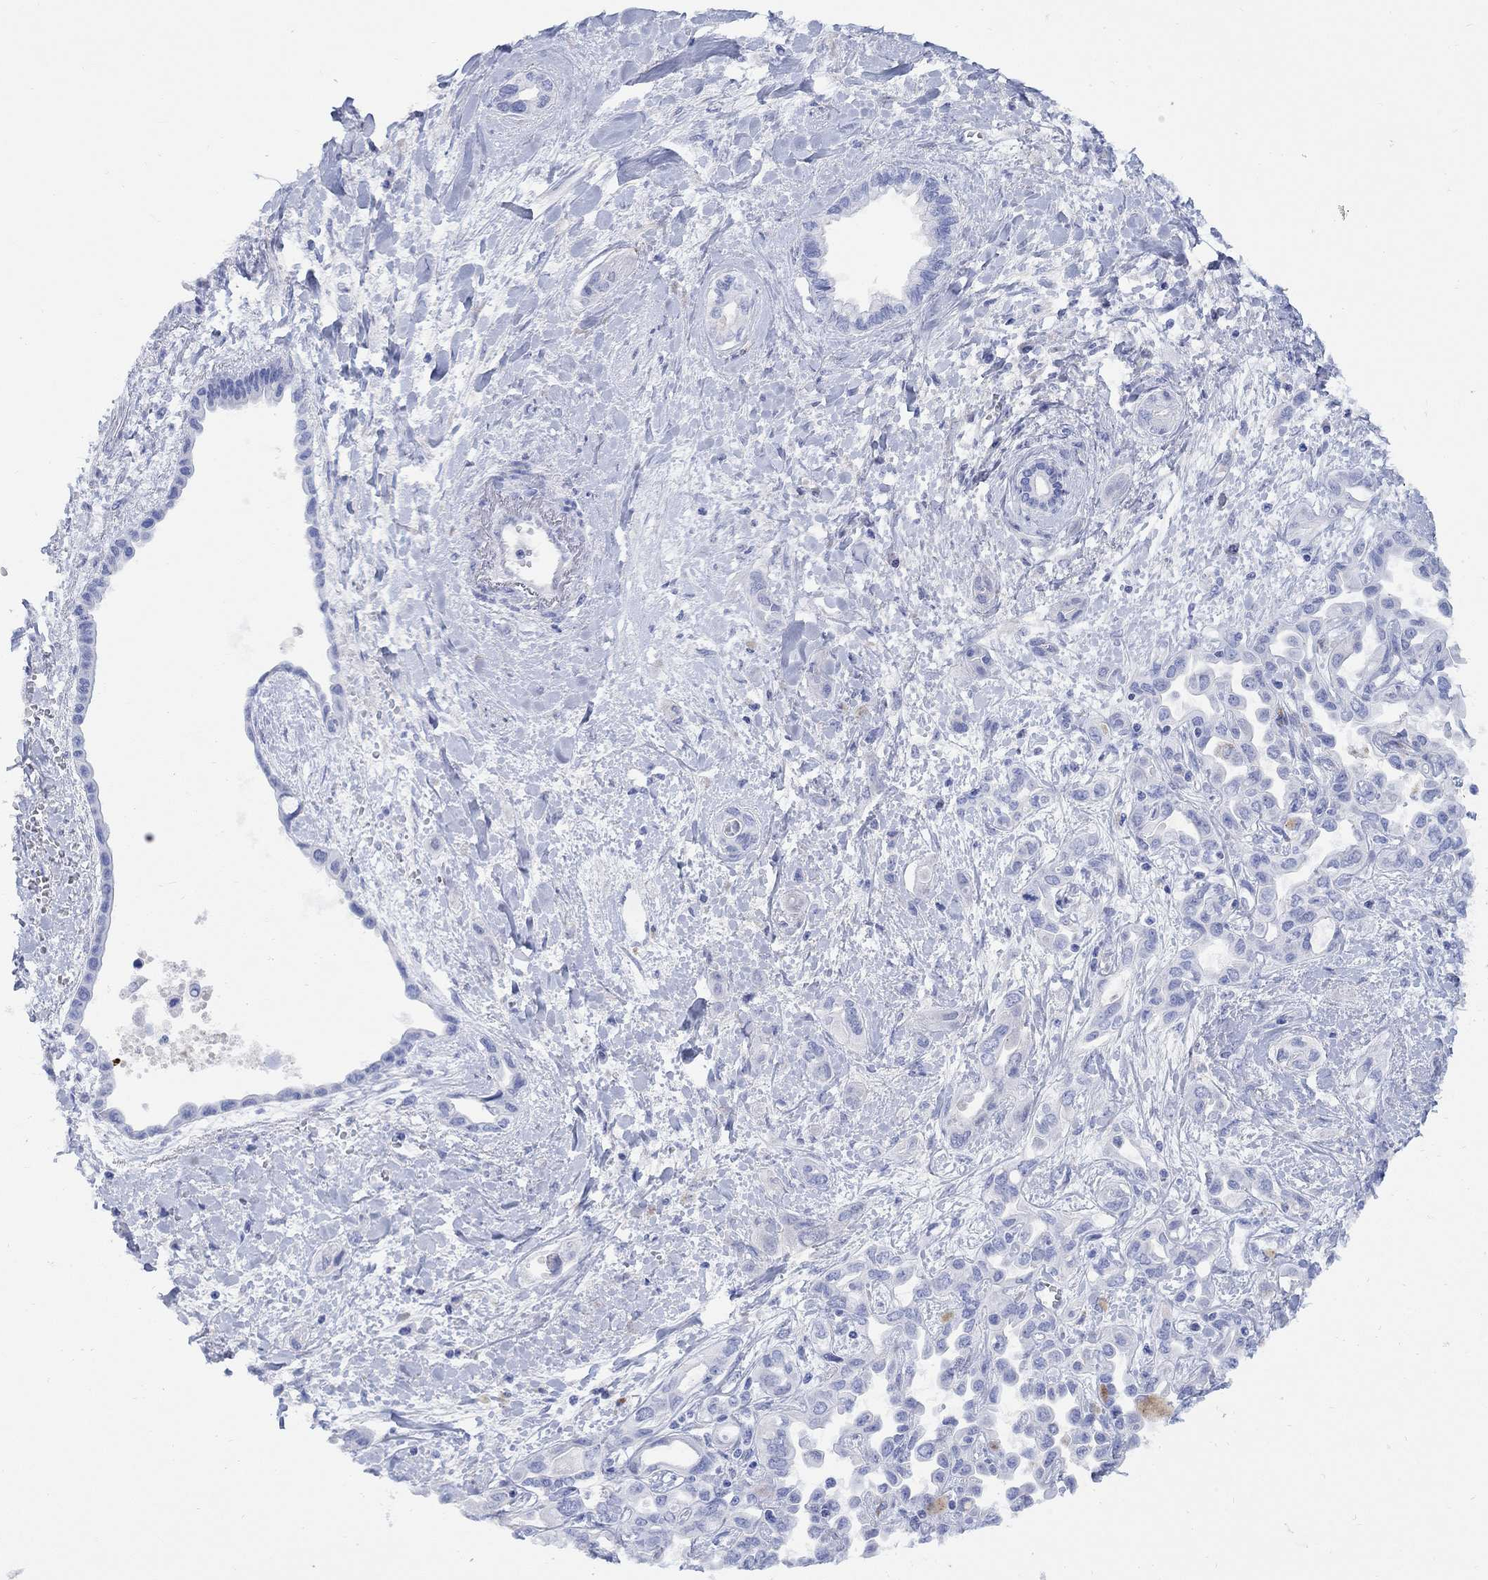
{"staining": {"intensity": "negative", "quantity": "none", "location": "none"}, "tissue": "liver cancer", "cell_type": "Tumor cells", "image_type": "cancer", "snomed": [{"axis": "morphology", "description": "Cholangiocarcinoma"}, {"axis": "topography", "description": "Liver"}], "caption": "This is an immunohistochemistry image of human liver cholangiocarcinoma. There is no positivity in tumor cells.", "gene": "MYL1", "patient": {"sex": "female", "age": 64}}